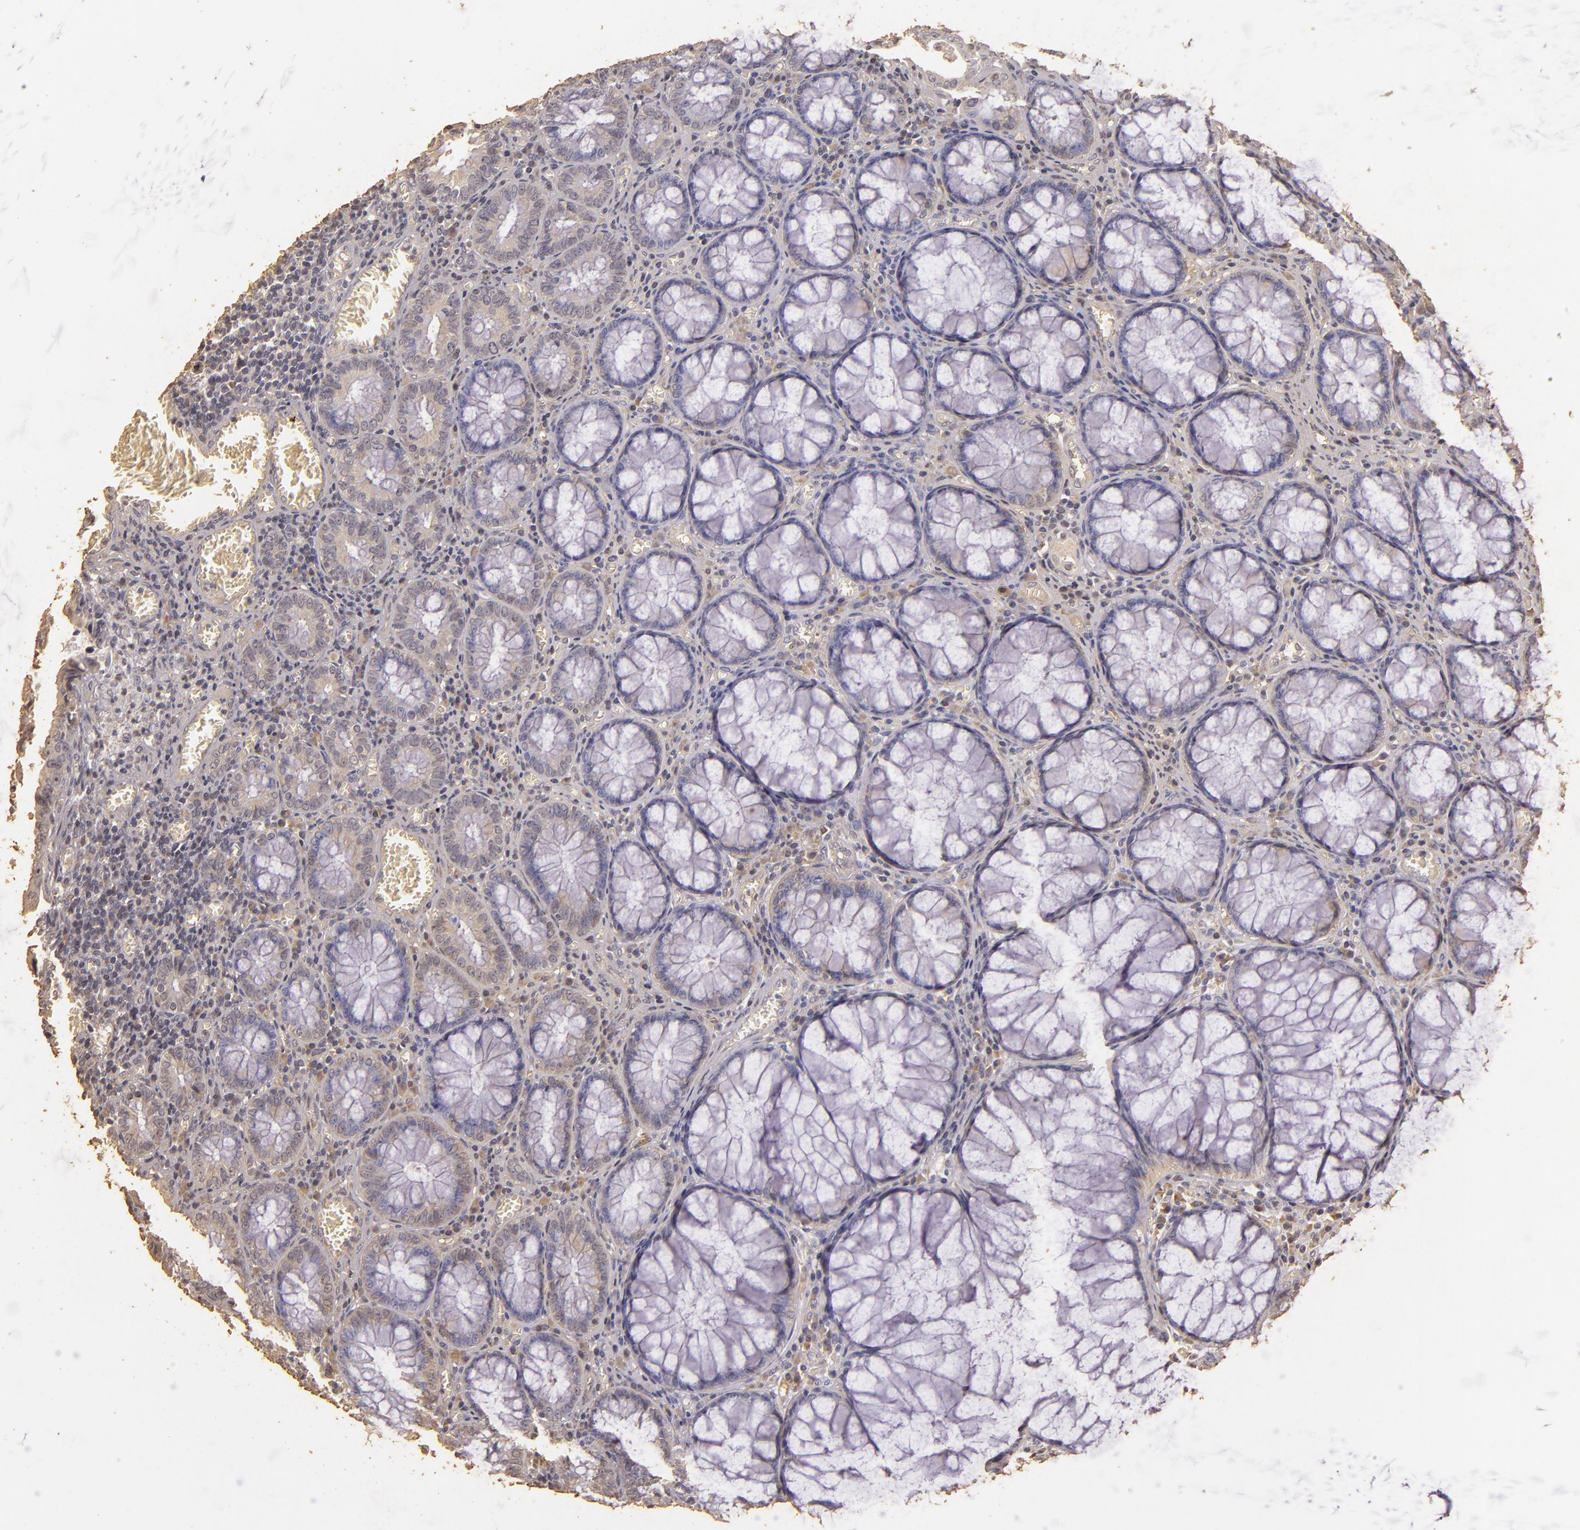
{"staining": {"intensity": "weak", "quantity": "<25%", "location": "cytoplasmic/membranous,nuclear"}, "tissue": "colorectal cancer", "cell_type": "Tumor cells", "image_type": "cancer", "snomed": [{"axis": "morphology", "description": "Adenocarcinoma, NOS"}, {"axis": "topography", "description": "Rectum"}], "caption": "Colorectal cancer was stained to show a protein in brown. There is no significant staining in tumor cells.", "gene": "BCL2L13", "patient": {"sex": "female", "age": 98}}